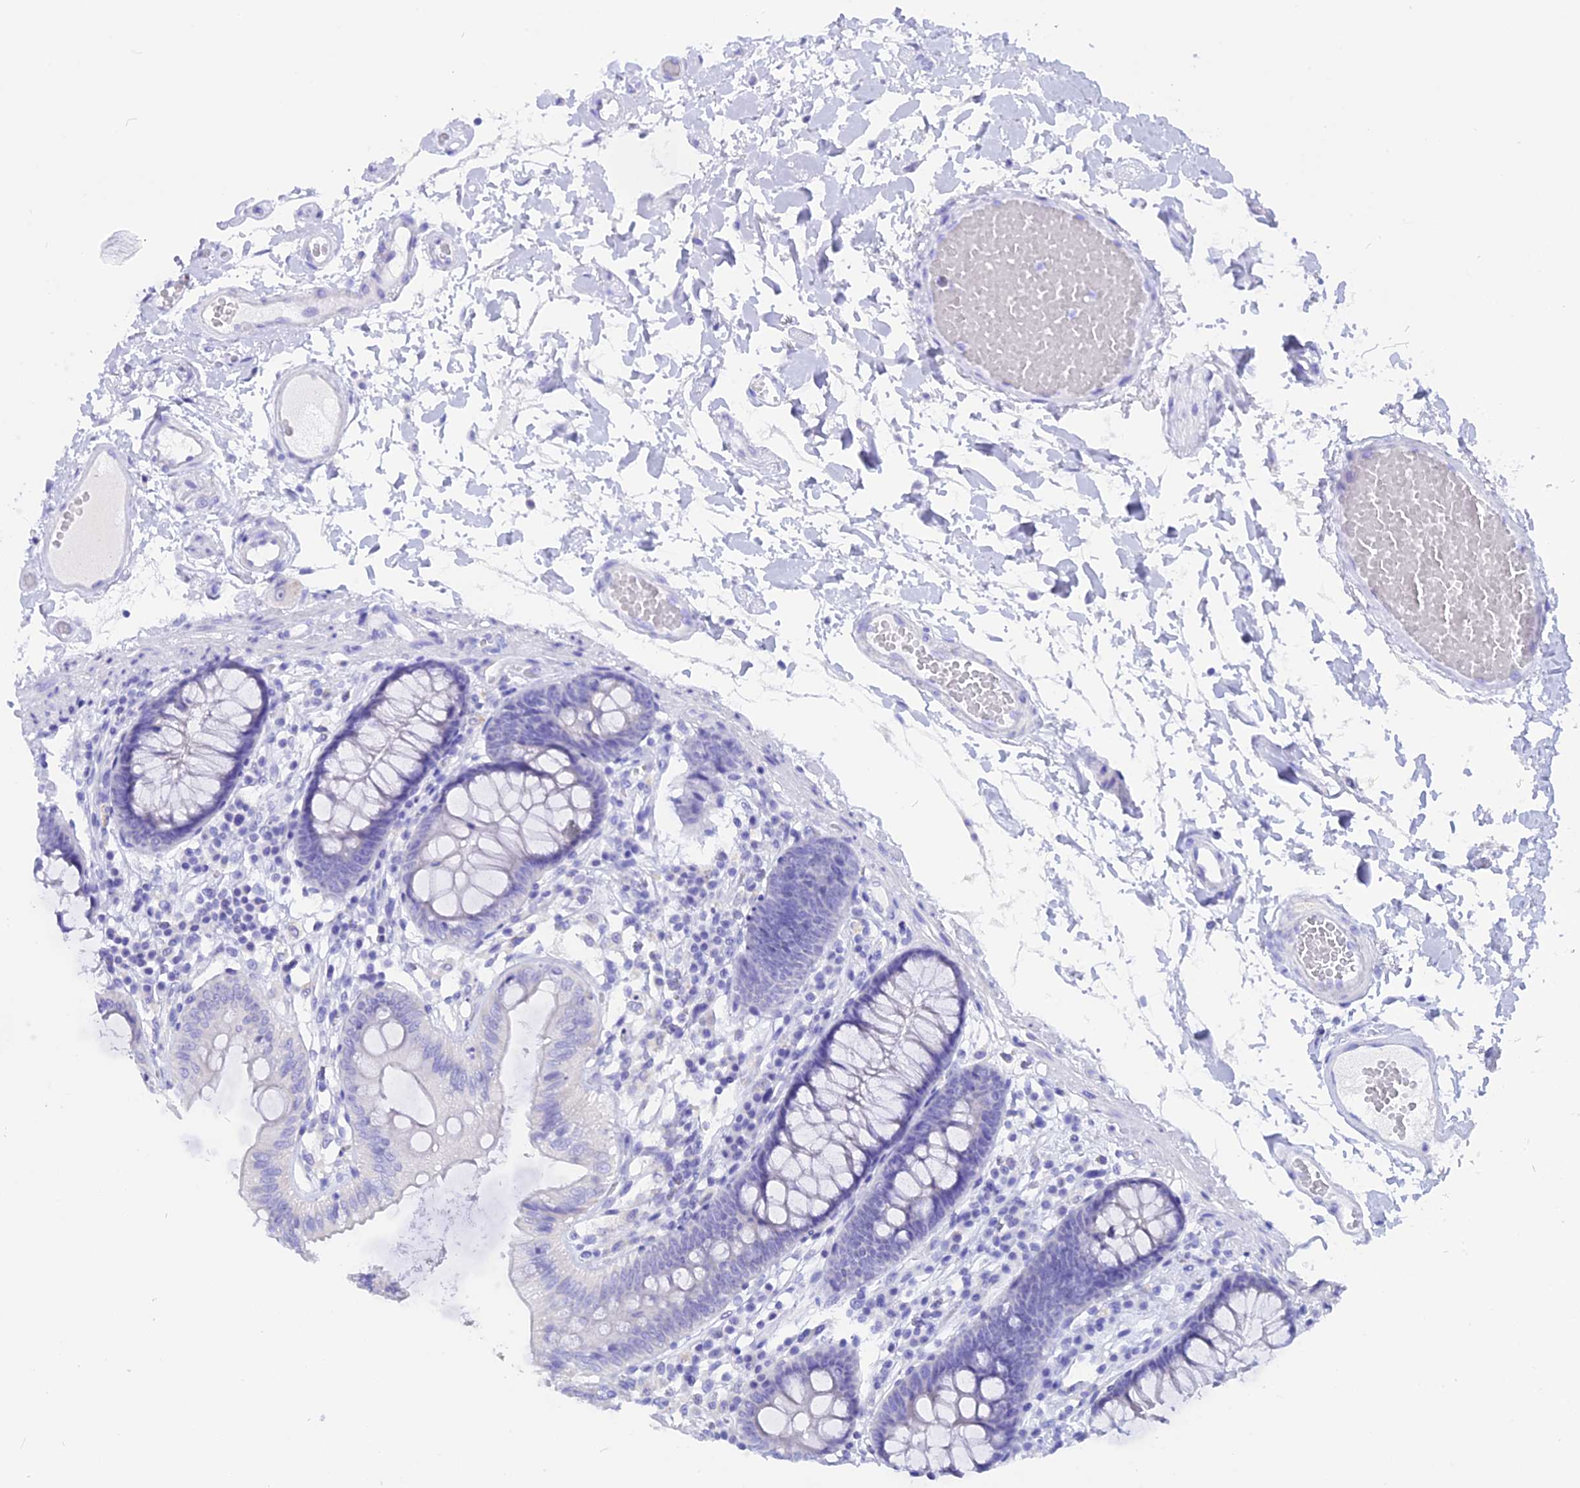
{"staining": {"intensity": "negative", "quantity": "none", "location": "none"}, "tissue": "colon", "cell_type": "Endothelial cells", "image_type": "normal", "snomed": [{"axis": "morphology", "description": "Normal tissue, NOS"}, {"axis": "topography", "description": "Colon"}], "caption": "Protein analysis of normal colon reveals no significant staining in endothelial cells.", "gene": "ISCA1", "patient": {"sex": "male", "age": 84}}